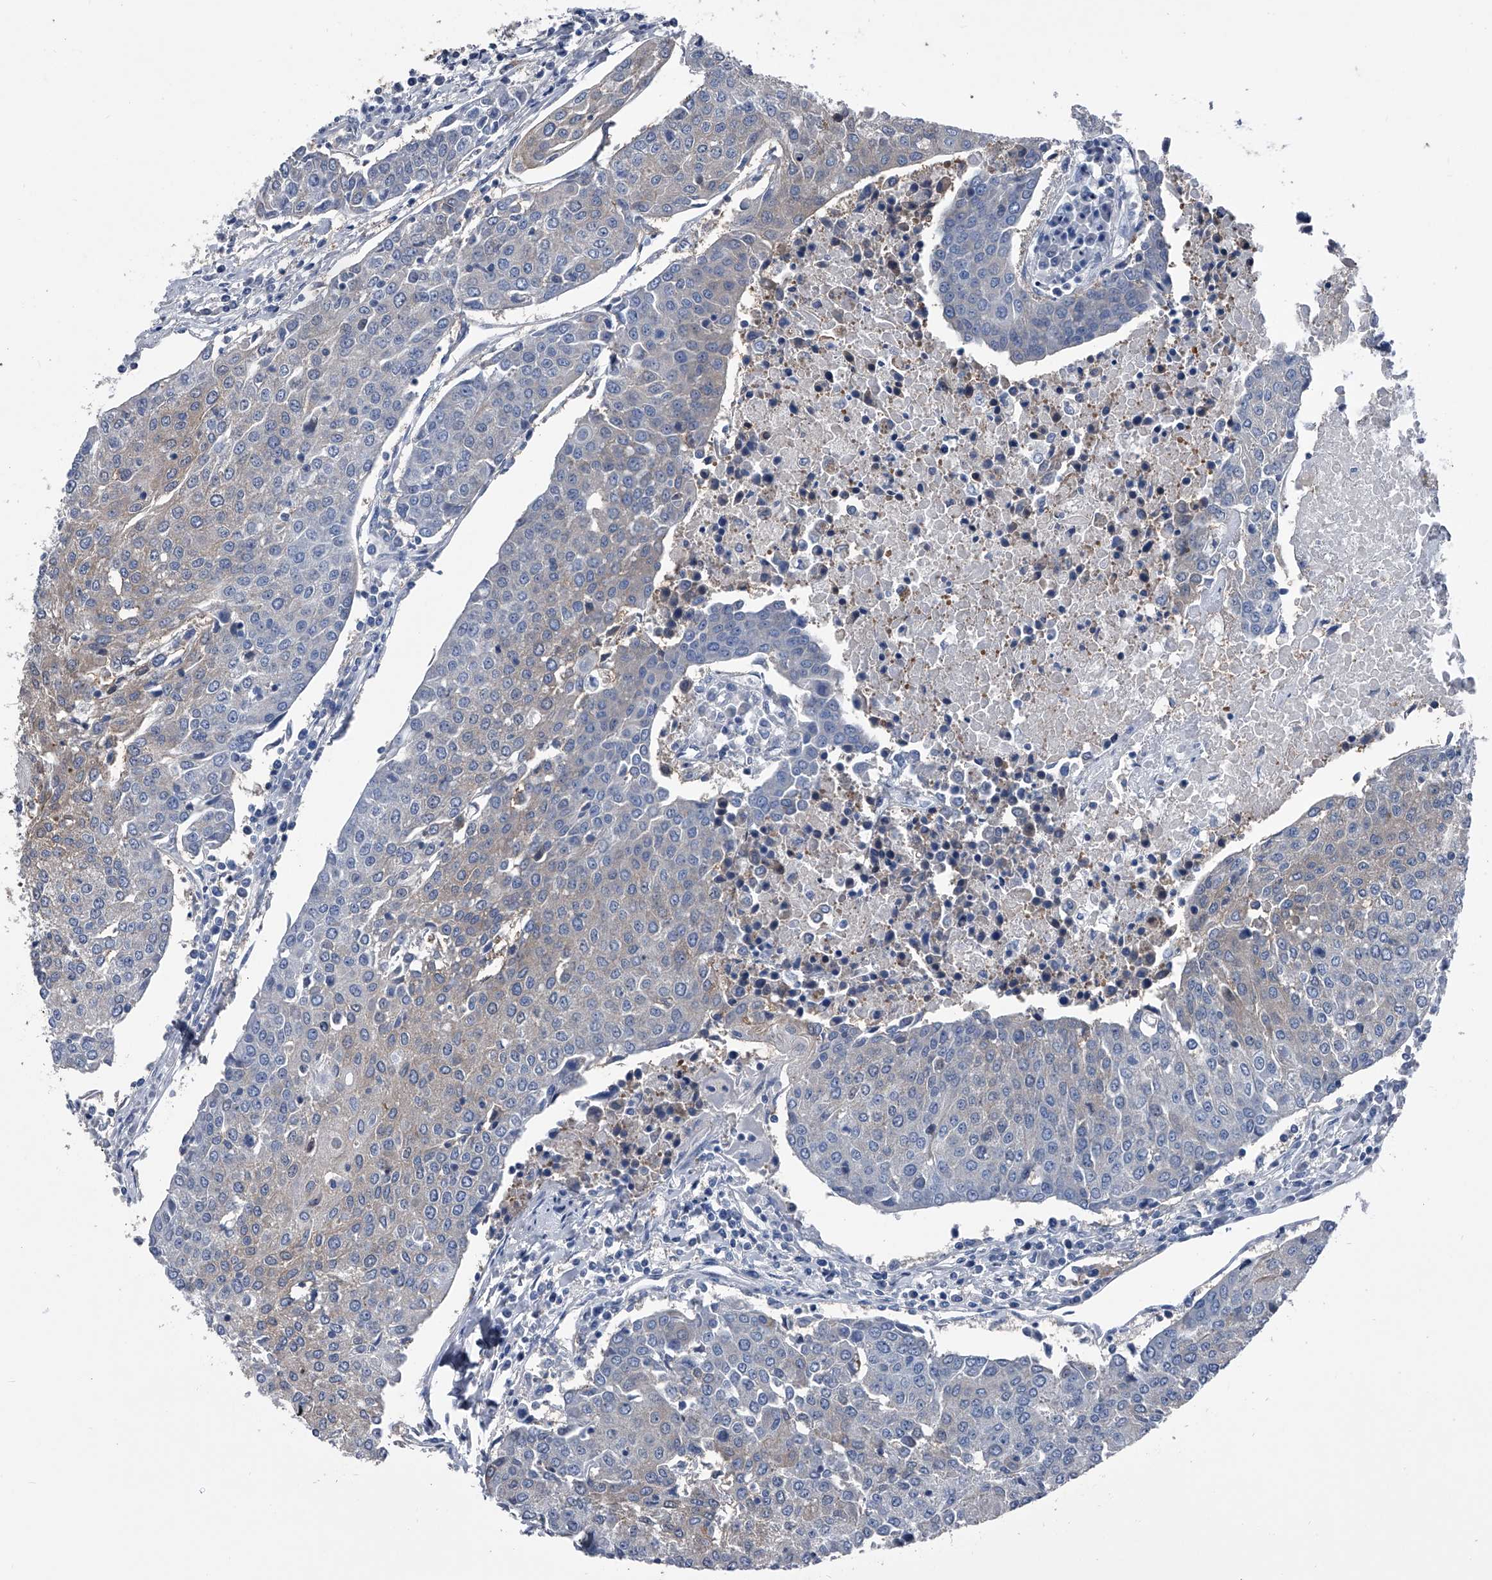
{"staining": {"intensity": "negative", "quantity": "none", "location": "none"}, "tissue": "urothelial cancer", "cell_type": "Tumor cells", "image_type": "cancer", "snomed": [{"axis": "morphology", "description": "Urothelial carcinoma, High grade"}, {"axis": "topography", "description": "Urinary bladder"}], "caption": "Histopathology image shows no significant protein staining in tumor cells of high-grade urothelial carcinoma.", "gene": "KIF13A", "patient": {"sex": "female", "age": 85}}